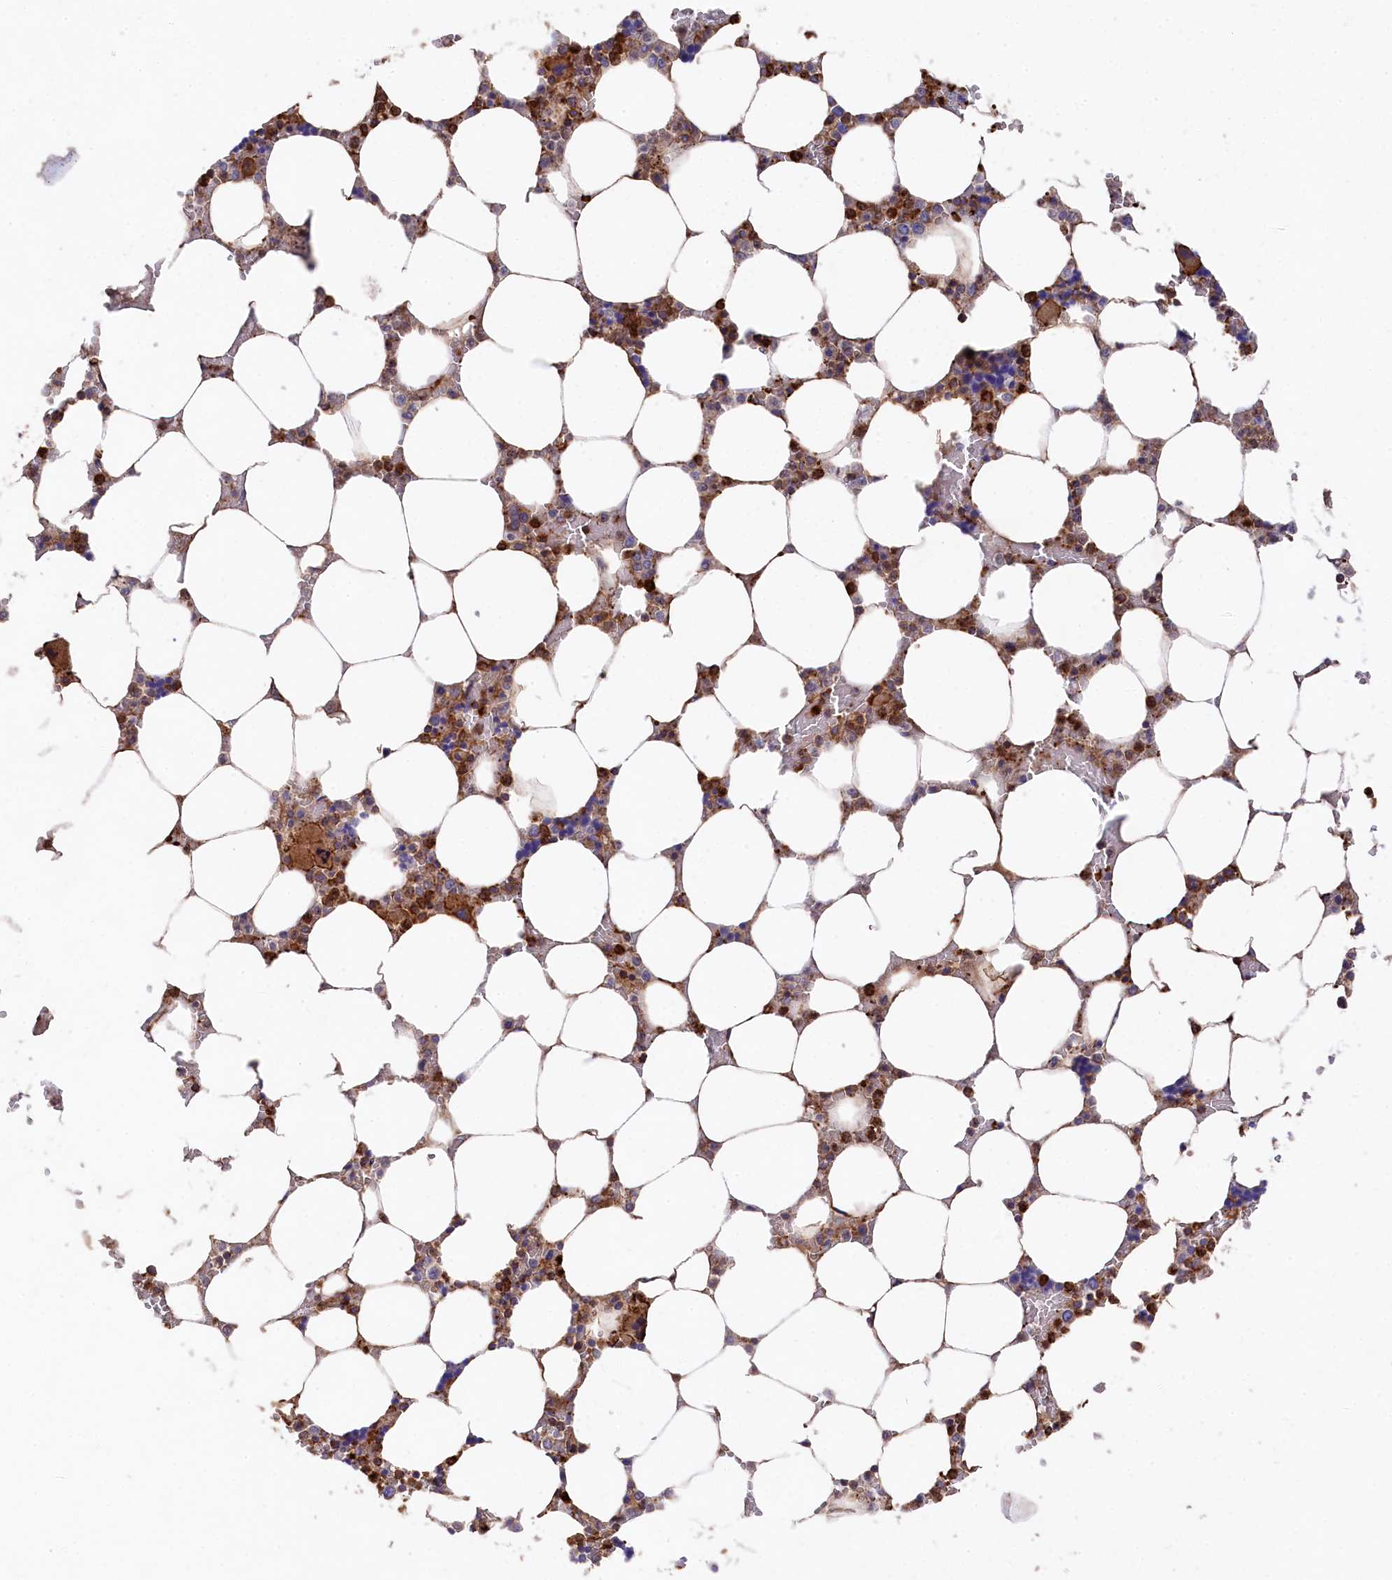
{"staining": {"intensity": "strong", "quantity": "25%-75%", "location": "cytoplasmic/membranous"}, "tissue": "bone marrow", "cell_type": "Hematopoietic cells", "image_type": "normal", "snomed": [{"axis": "morphology", "description": "Normal tissue, NOS"}, {"axis": "topography", "description": "Bone marrow"}], "caption": "Immunohistochemistry image of normal bone marrow: human bone marrow stained using immunohistochemistry demonstrates high levels of strong protein expression localized specifically in the cytoplasmic/membranous of hematopoietic cells, appearing as a cytoplasmic/membranous brown color.", "gene": "RAPSN", "patient": {"sex": "male", "age": 64}}